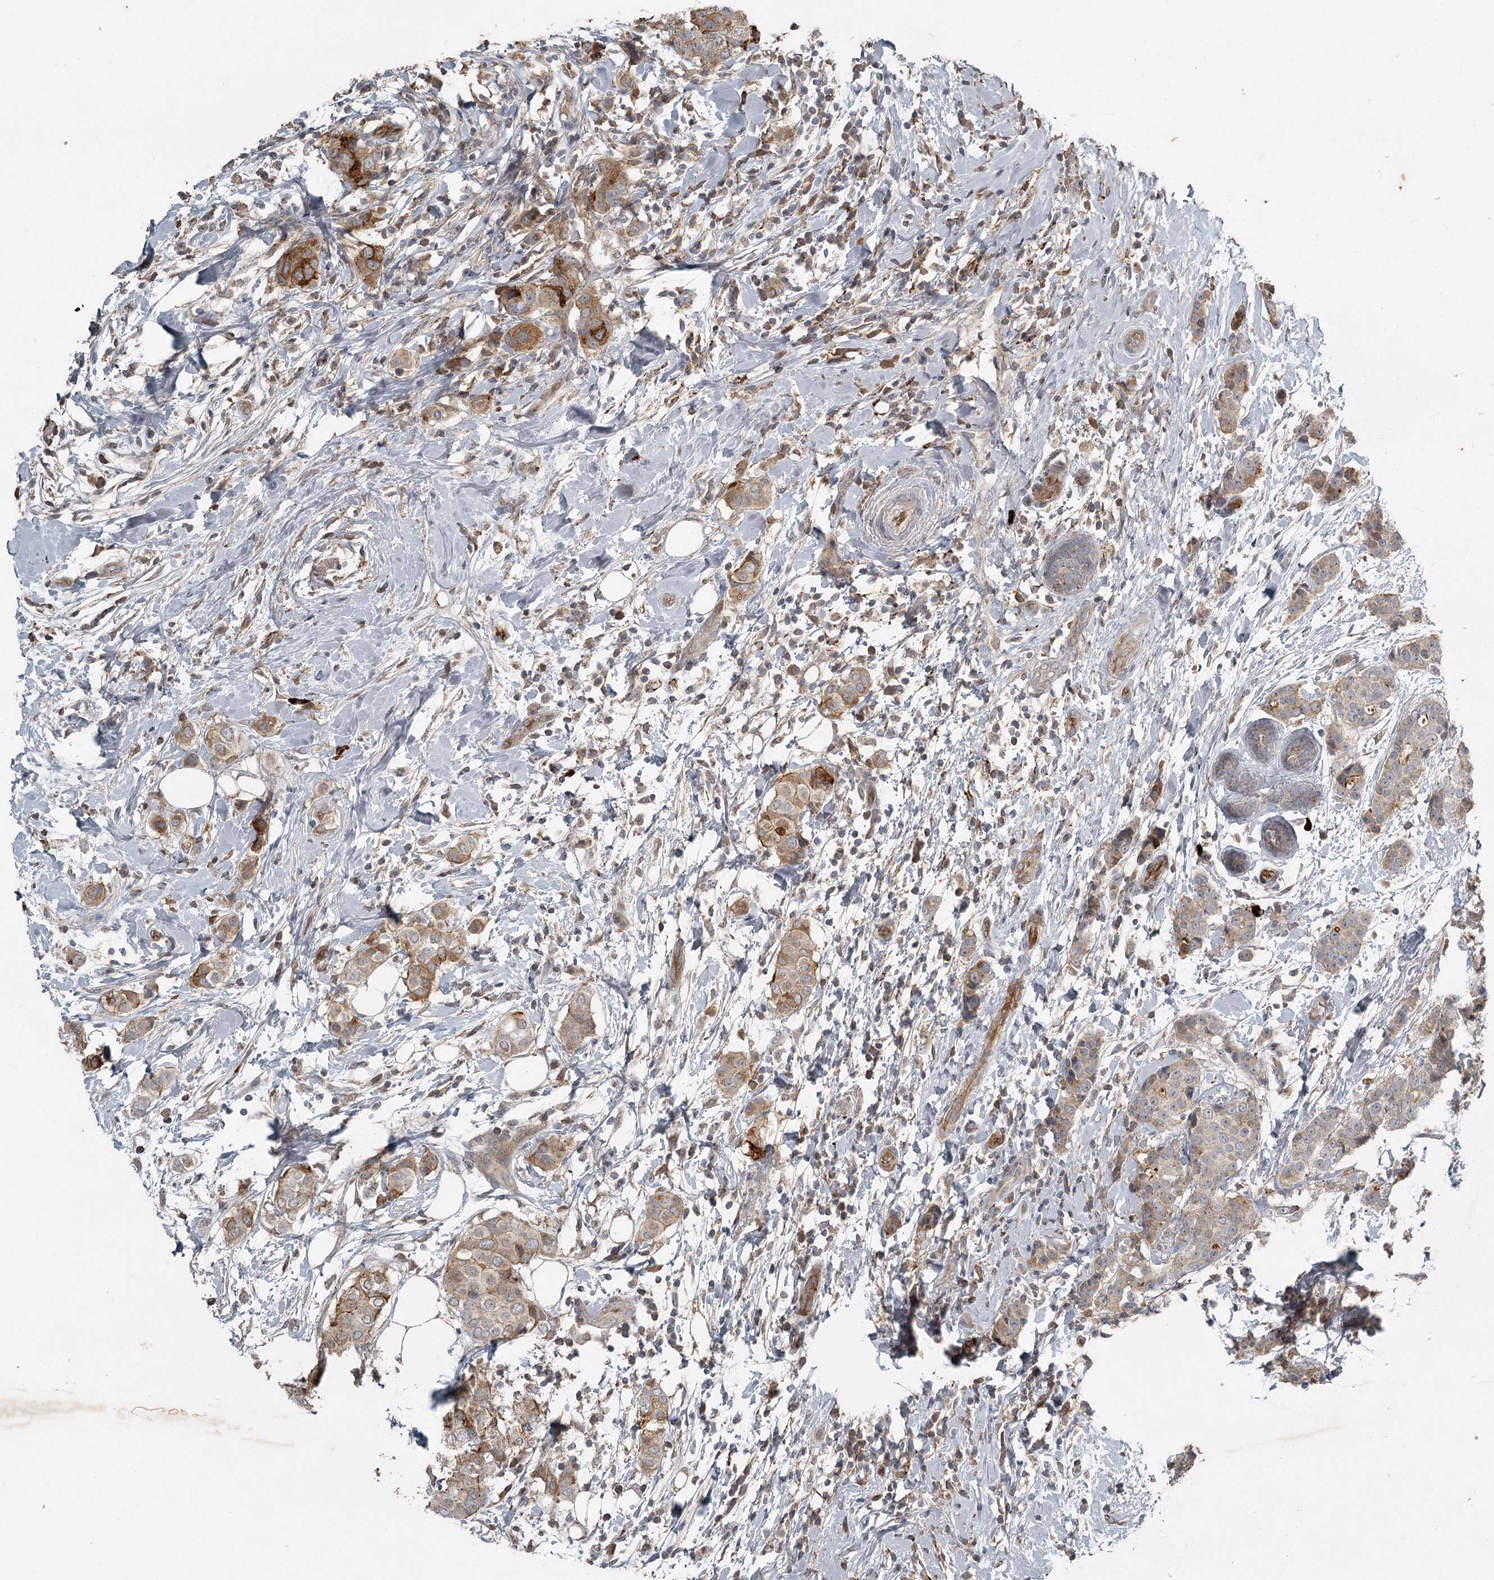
{"staining": {"intensity": "moderate", "quantity": "25%-75%", "location": "cytoplasmic/membranous"}, "tissue": "breast cancer", "cell_type": "Tumor cells", "image_type": "cancer", "snomed": [{"axis": "morphology", "description": "Lobular carcinoma"}, {"axis": "topography", "description": "Breast"}], "caption": "Lobular carcinoma (breast) stained with a brown dye shows moderate cytoplasmic/membranous positive positivity in about 25%-75% of tumor cells.", "gene": "SLC39A8", "patient": {"sex": "female", "age": 51}}